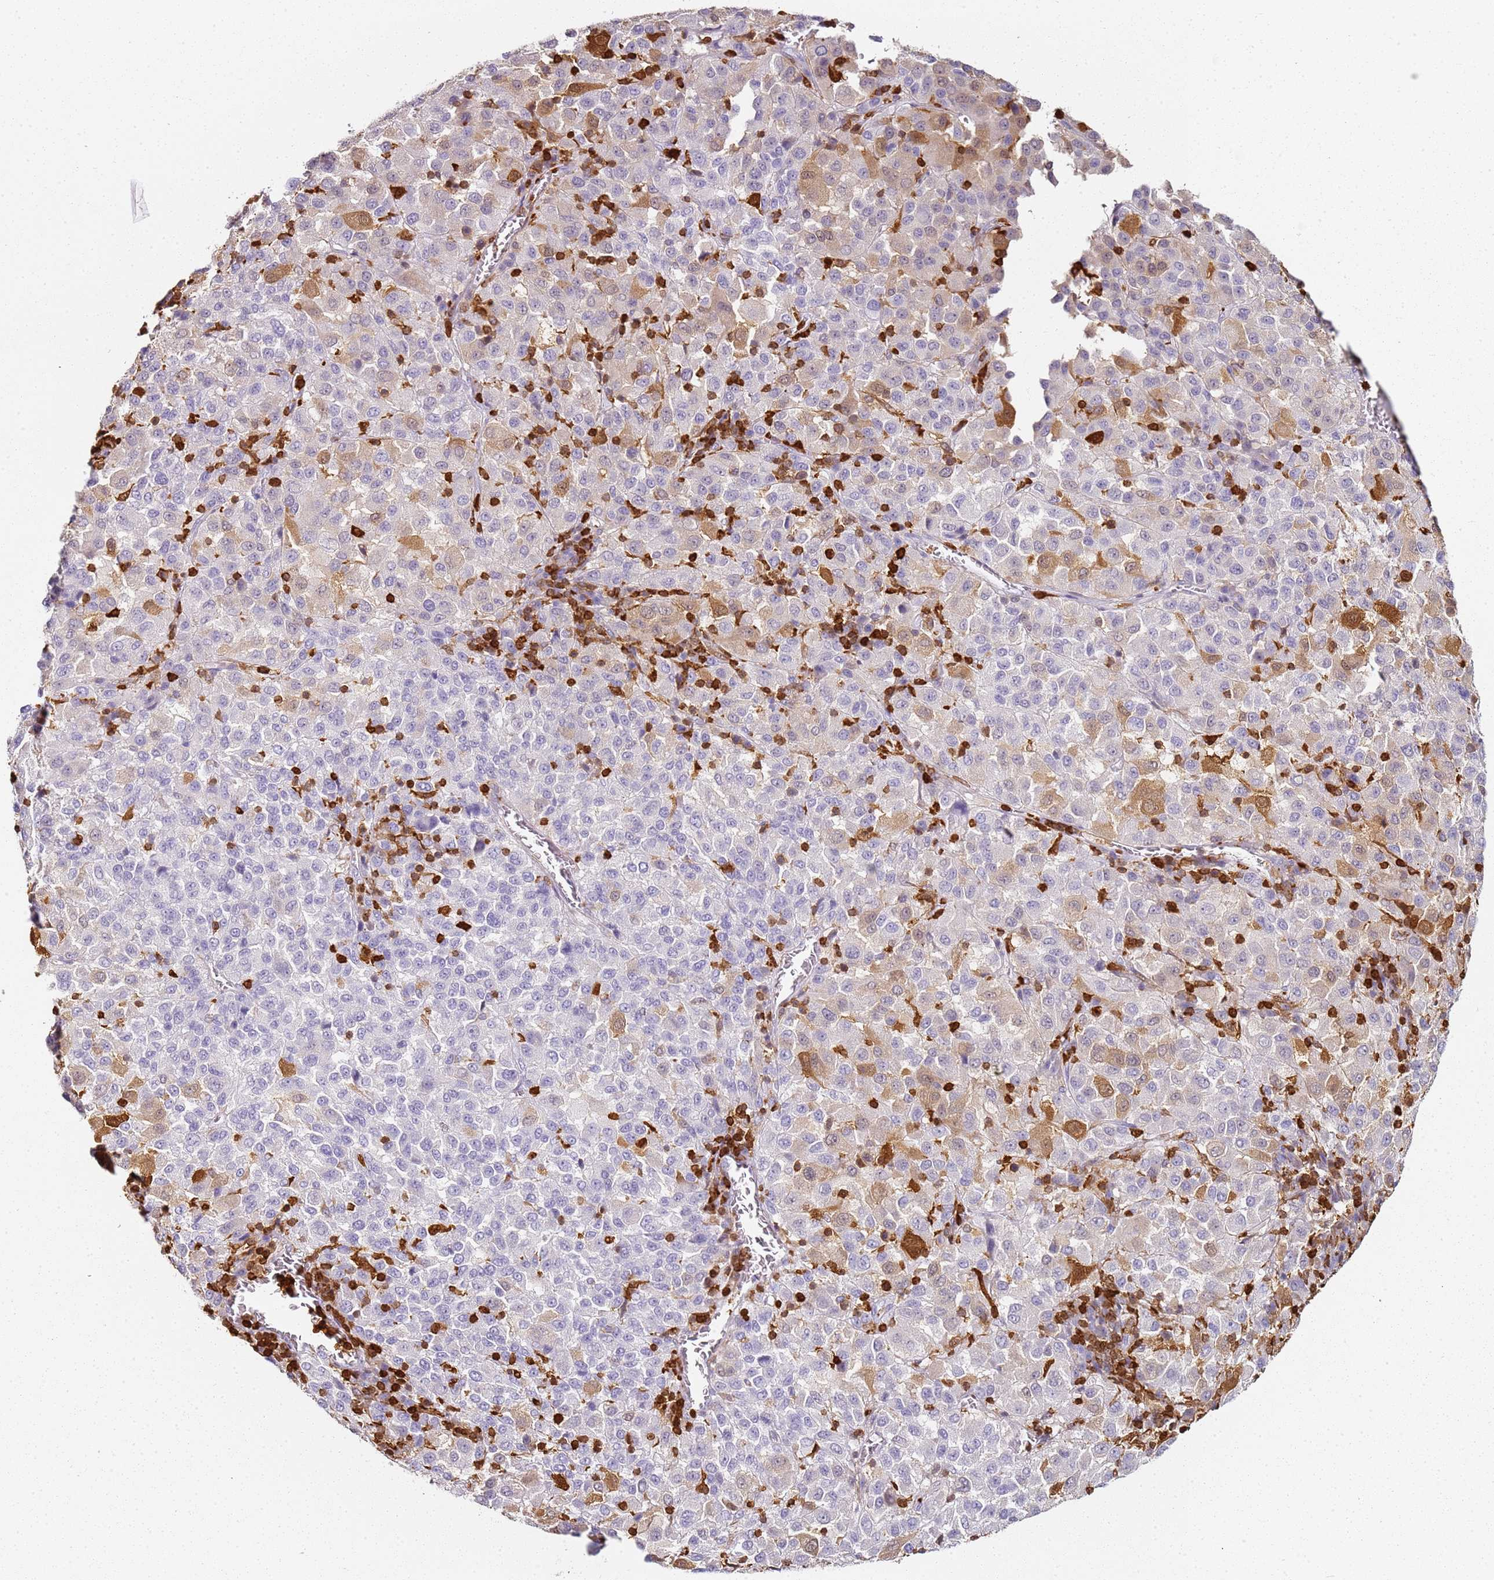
{"staining": {"intensity": "moderate", "quantity": "<25%", "location": "nuclear"}, "tissue": "melanoma", "cell_type": "Tumor cells", "image_type": "cancer", "snomed": [{"axis": "morphology", "description": "Malignant melanoma, Metastatic site"}, {"axis": "topography", "description": "Lung"}], "caption": "Immunohistochemistry (DAB) staining of human melanoma shows moderate nuclear protein expression in about <25% of tumor cells.", "gene": "S100A4", "patient": {"sex": "male", "age": 64}}